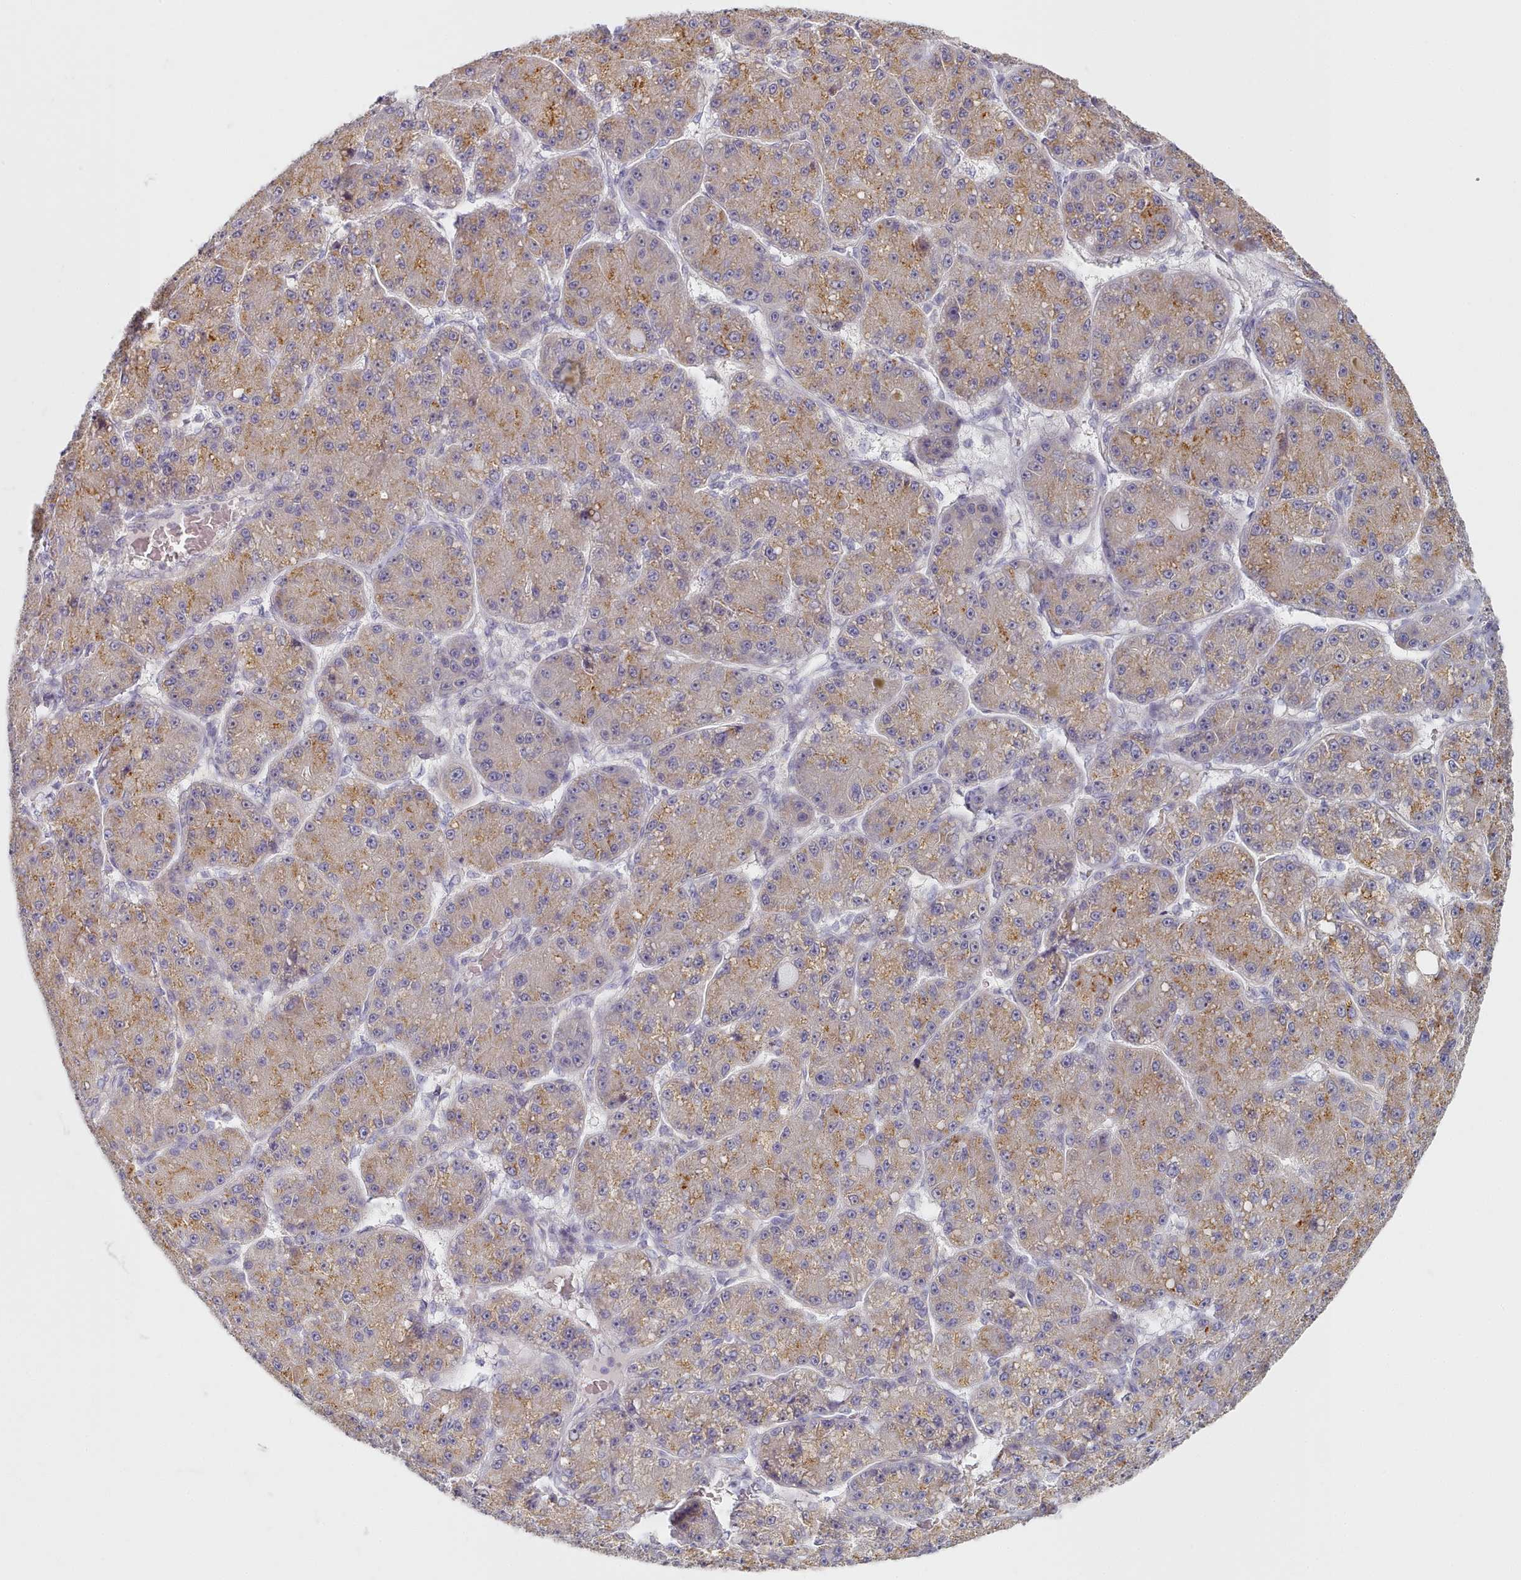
{"staining": {"intensity": "moderate", "quantity": ">75%", "location": "cytoplasmic/membranous"}, "tissue": "liver cancer", "cell_type": "Tumor cells", "image_type": "cancer", "snomed": [{"axis": "morphology", "description": "Carcinoma, Hepatocellular, NOS"}, {"axis": "topography", "description": "Liver"}], "caption": "Liver hepatocellular carcinoma tissue shows moderate cytoplasmic/membranous positivity in about >75% of tumor cells (DAB IHC with brightfield microscopy, high magnification).", "gene": "TYW1B", "patient": {"sex": "male", "age": 67}}